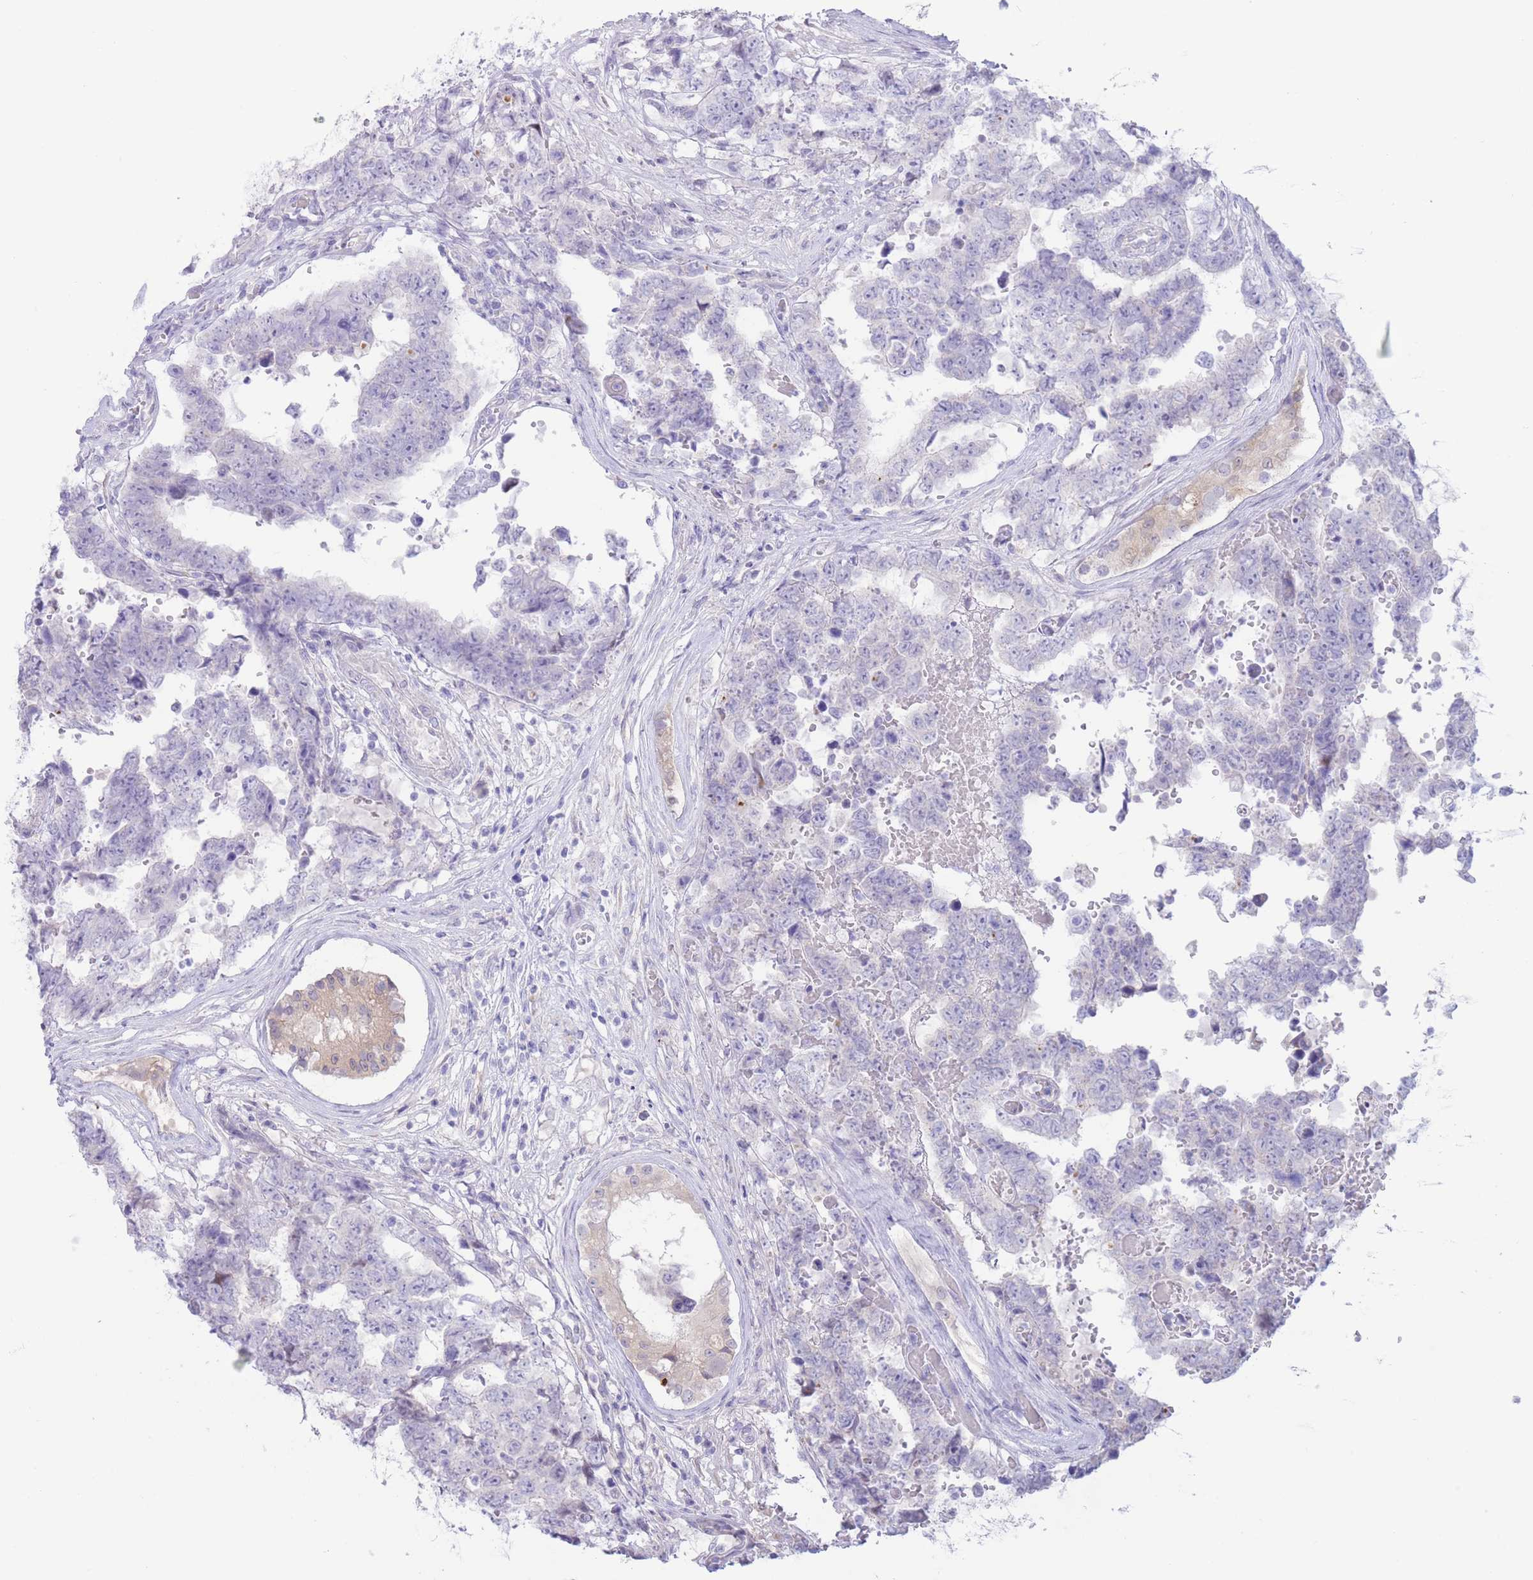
{"staining": {"intensity": "negative", "quantity": "none", "location": "none"}, "tissue": "testis cancer", "cell_type": "Tumor cells", "image_type": "cancer", "snomed": [{"axis": "morphology", "description": "Normal tissue, NOS"}, {"axis": "morphology", "description": "Carcinoma, Embryonal, NOS"}, {"axis": "topography", "description": "Testis"}, {"axis": "topography", "description": "Epididymis"}], "caption": "Protein analysis of testis cancer exhibits no significant positivity in tumor cells.", "gene": "FAH", "patient": {"sex": "male", "age": 25}}